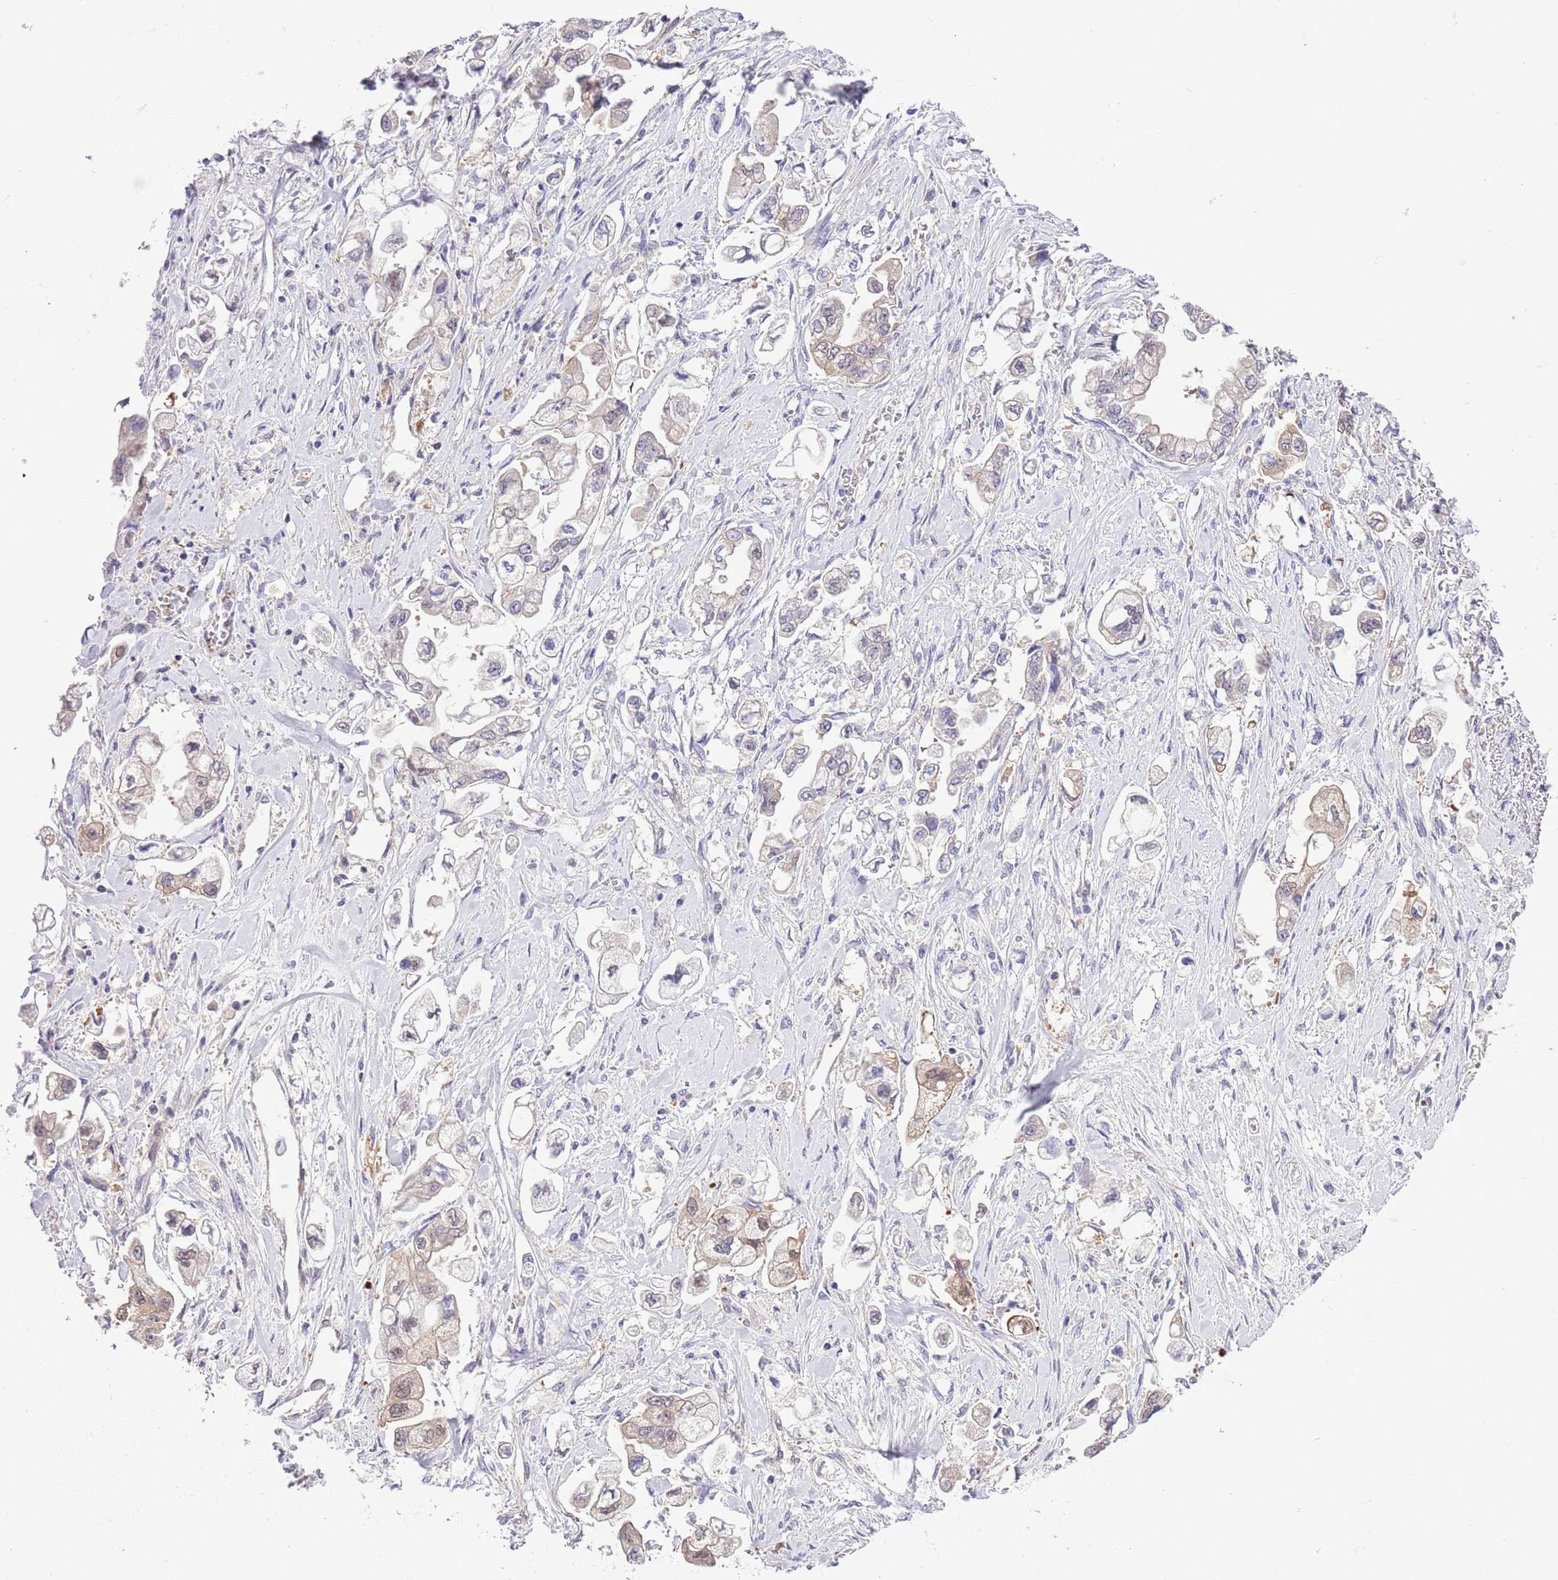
{"staining": {"intensity": "weak", "quantity": "<25%", "location": "cytoplasmic/membranous"}, "tissue": "stomach cancer", "cell_type": "Tumor cells", "image_type": "cancer", "snomed": [{"axis": "morphology", "description": "Adenocarcinoma, NOS"}, {"axis": "topography", "description": "Stomach"}], "caption": "Immunohistochemistry micrograph of stomach cancer stained for a protein (brown), which displays no positivity in tumor cells.", "gene": "PRR32", "patient": {"sex": "male", "age": 62}}